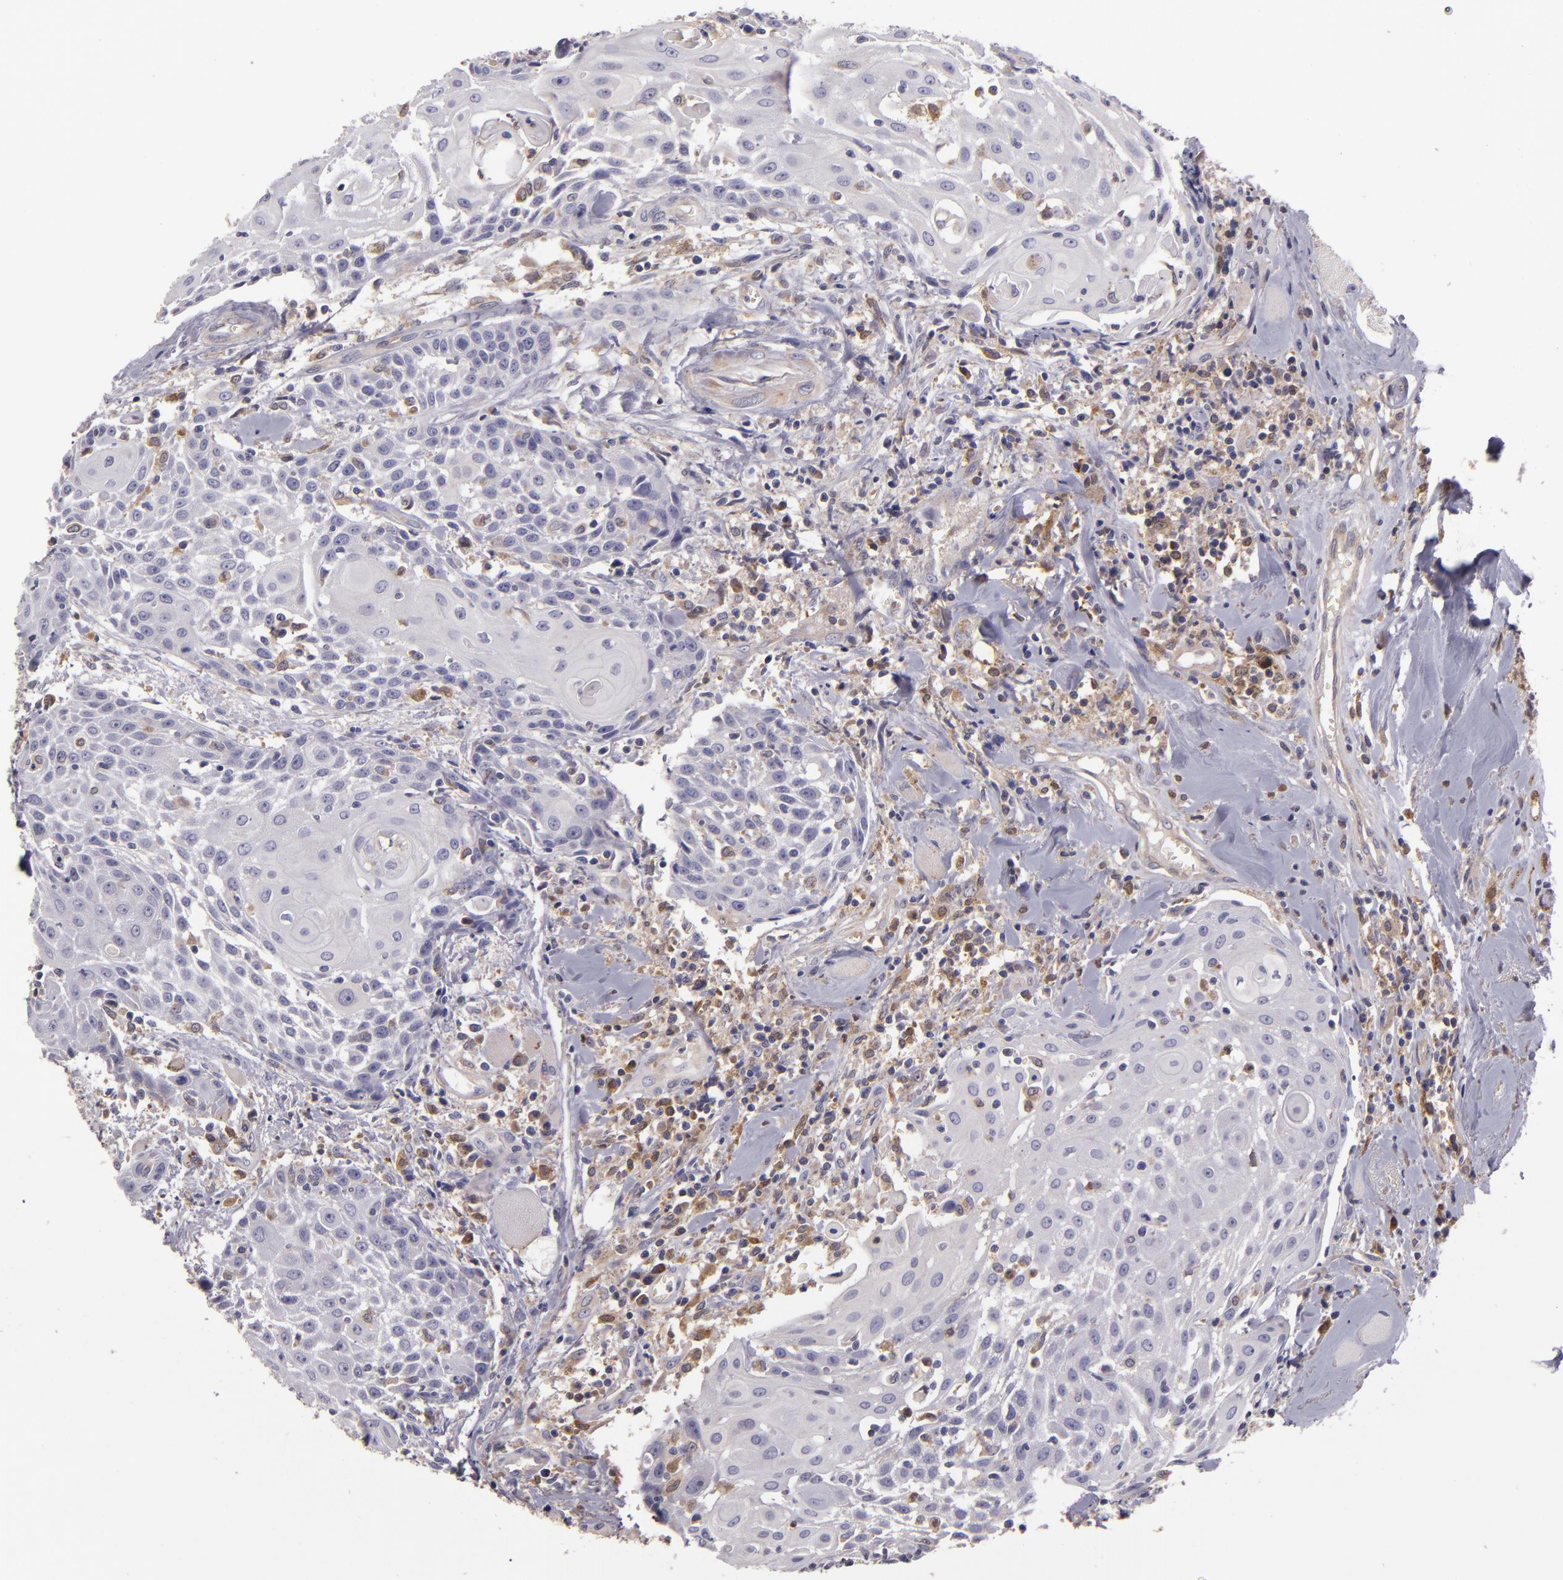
{"staining": {"intensity": "negative", "quantity": "none", "location": "none"}, "tissue": "head and neck cancer", "cell_type": "Tumor cells", "image_type": "cancer", "snomed": [{"axis": "morphology", "description": "Squamous cell carcinoma, NOS"}, {"axis": "topography", "description": "Oral tissue"}, {"axis": "topography", "description": "Head-Neck"}], "caption": "The immunohistochemistry (IHC) micrograph has no significant expression in tumor cells of squamous cell carcinoma (head and neck) tissue.", "gene": "FHIT", "patient": {"sex": "female", "age": 82}}